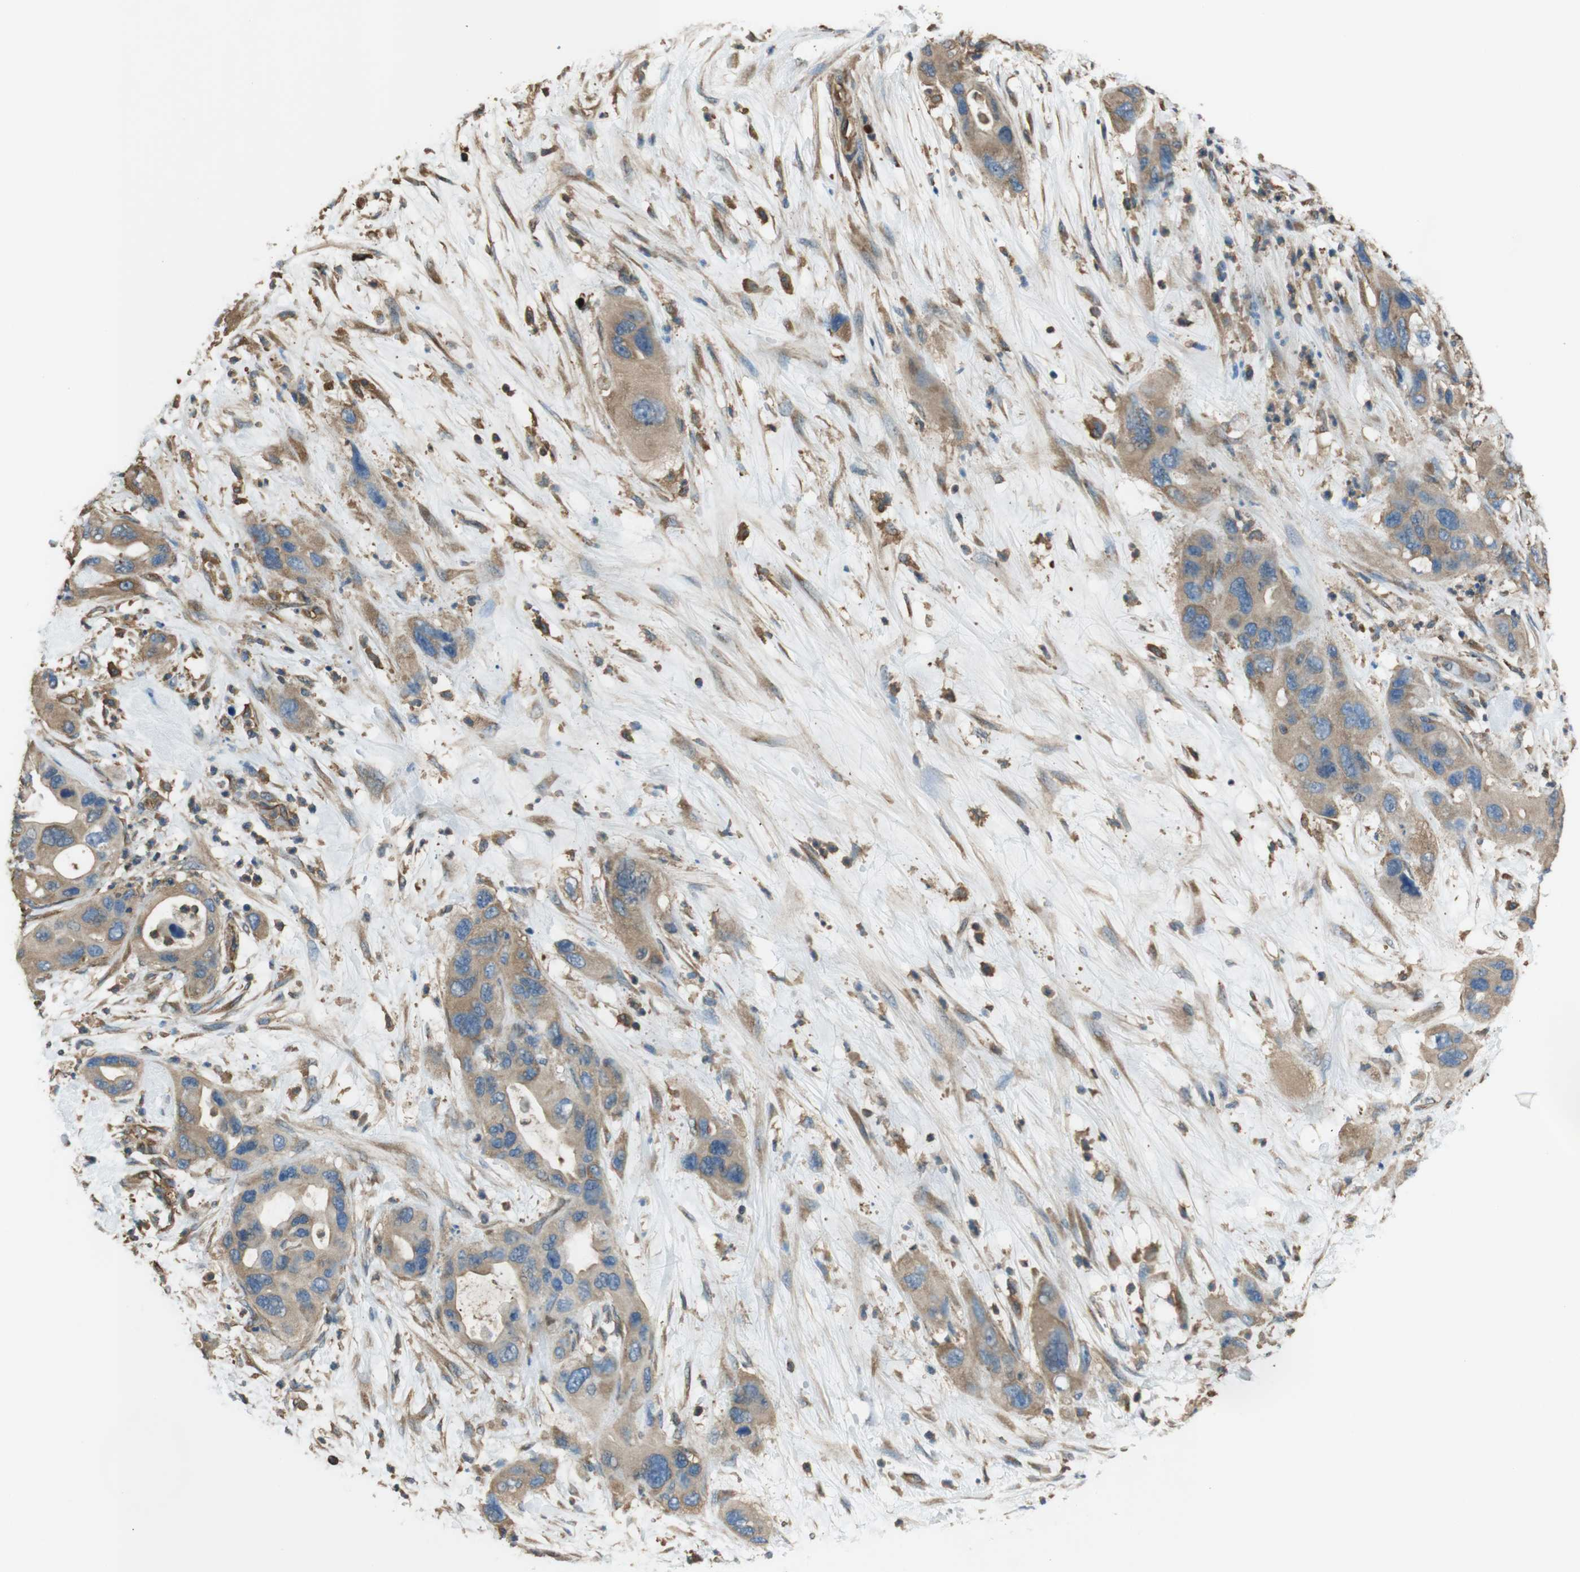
{"staining": {"intensity": "moderate", "quantity": ">75%", "location": "cytoplasmic/membranous"}, "tissue": "pancreatic cancer", "cell_type": "Tumor cells", "image_type": "cancer", "snomed": [{"axis": "morphology", "description": "Adenocarcinoma, NOS"}, {"axis": "topography", "description": "Pancreas"}], "caption": "Pancreatic cancer (adenocarcinoma) stained with a protein marker displays moderate staining in tumor cells.", "gene": "FCAR", "patient": {"sex": "female", "age": 71}}